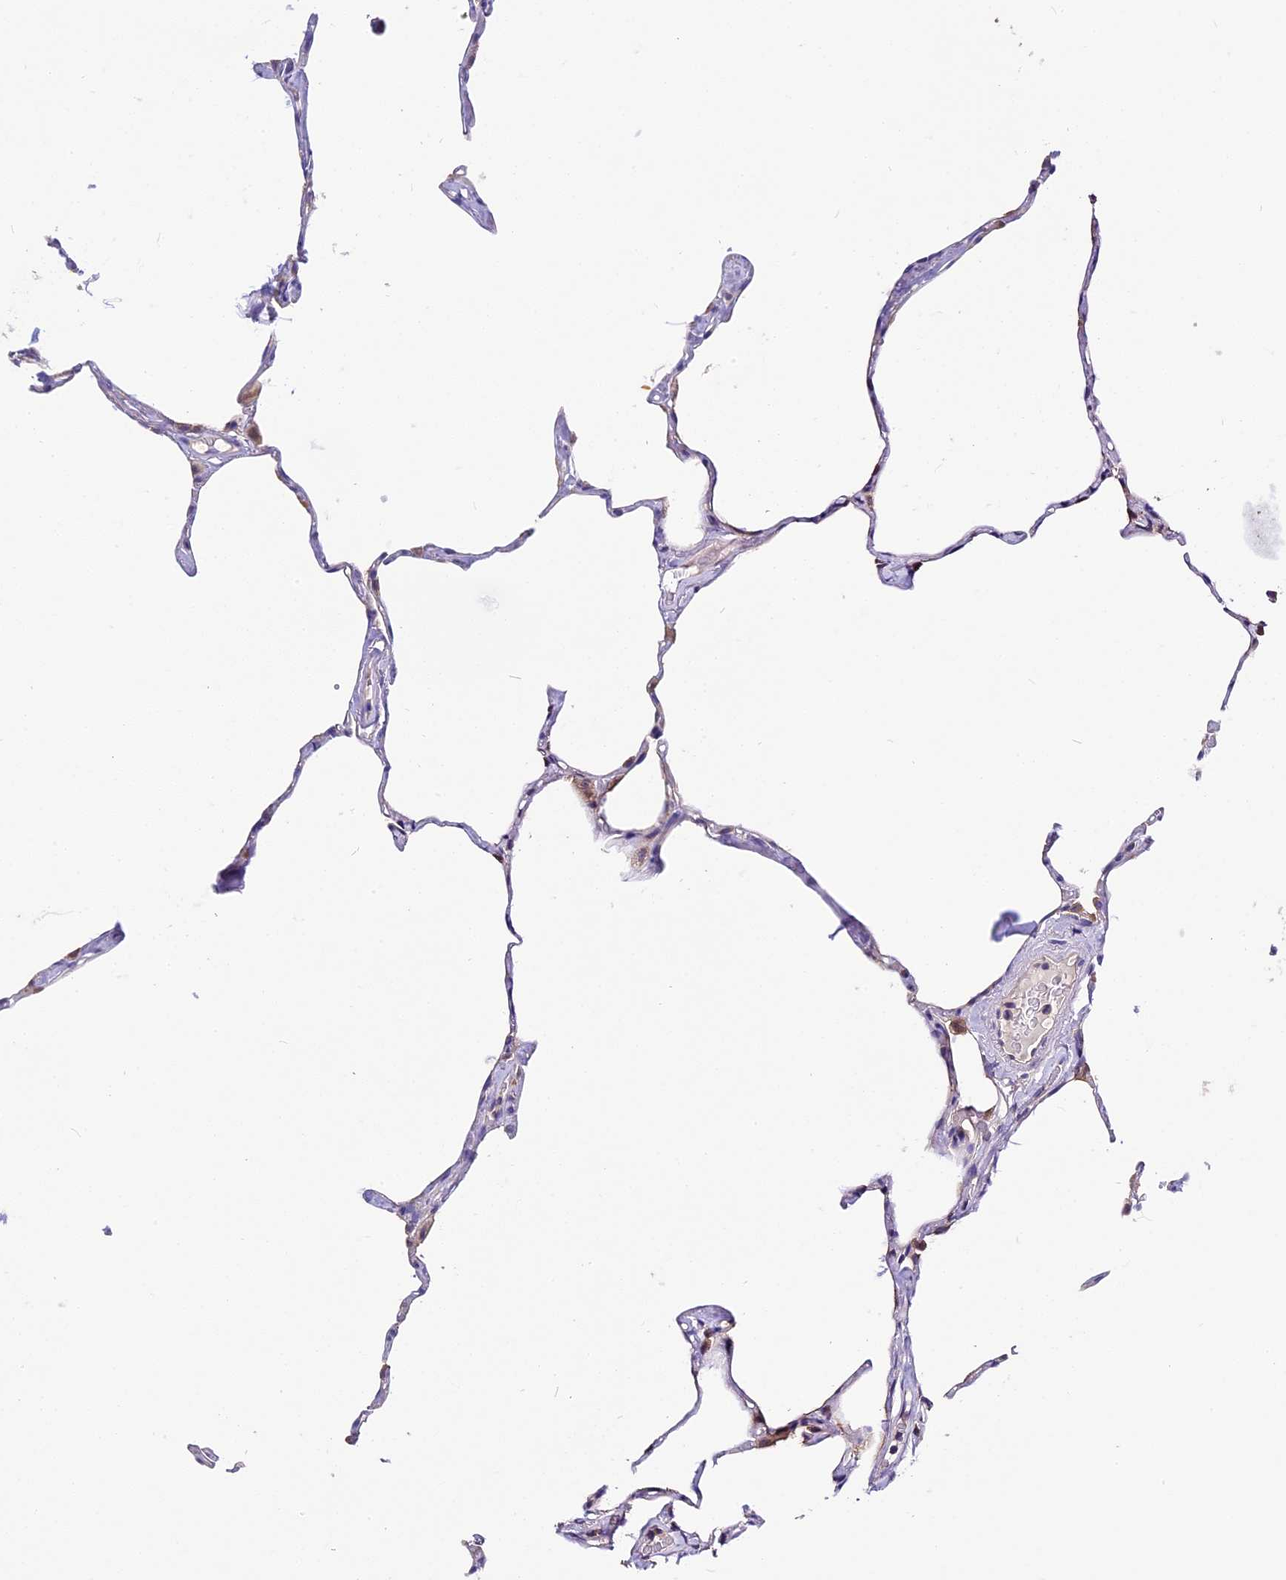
{"staining": {"intensity": "negative", "quantity": "none", "location": "none"}, "tissue": "lung", "cell_type": "Alveolar cells", "image_type": "normal", "snomed": [{"axis": "morphology", "description": "Normal tissue, NOS"}, {"axis": "topography", "description": "Lung"}], "caption": "A photomicrograph of lung stained for a protein exhibits no brown staining in alveolar cells.", "gene": "BSCL2", "patient": {"sex": "male", "age": 65}}